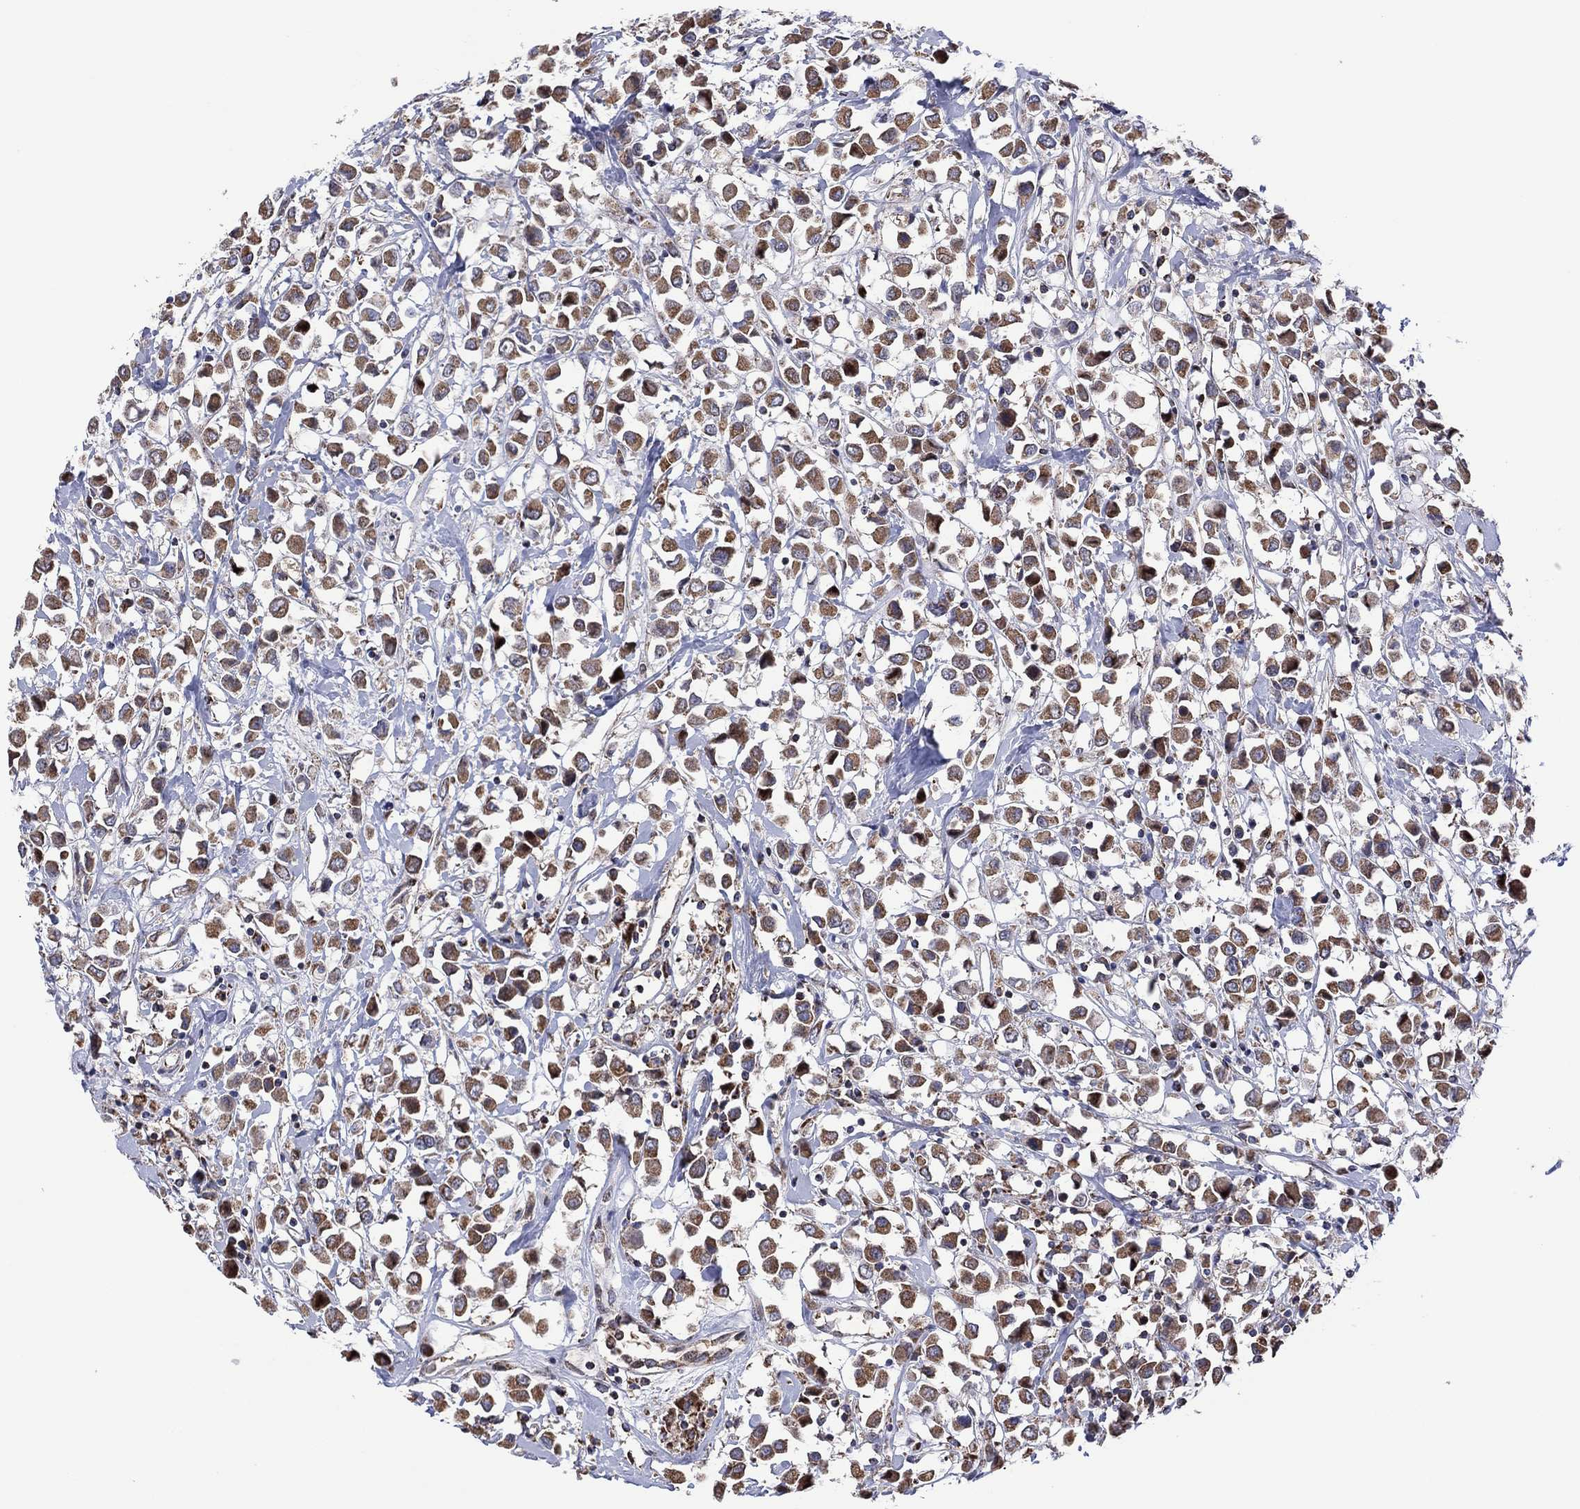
{"staining": {"intensity": "moderate", "quantity": ">75%", "location": "cytoplasmic/membranous"}, "tissue": "breast cancer", "cell_type": "Tumor cells", "image_type": "cancer", "snomed": [{"axis": "morphology", "description": "Duct carcinoma"}, {"axis": "topography", "description": "Breast"}], "caption": "Breast cancer (invasive ductal carcinoma) stained for a protein (brown) reveals moderate cytoplasmic/membranous positive expression in about >75% of tumor cells.", "gene": "PIDD1", "patient": {"sex": "female", "age": 61}}